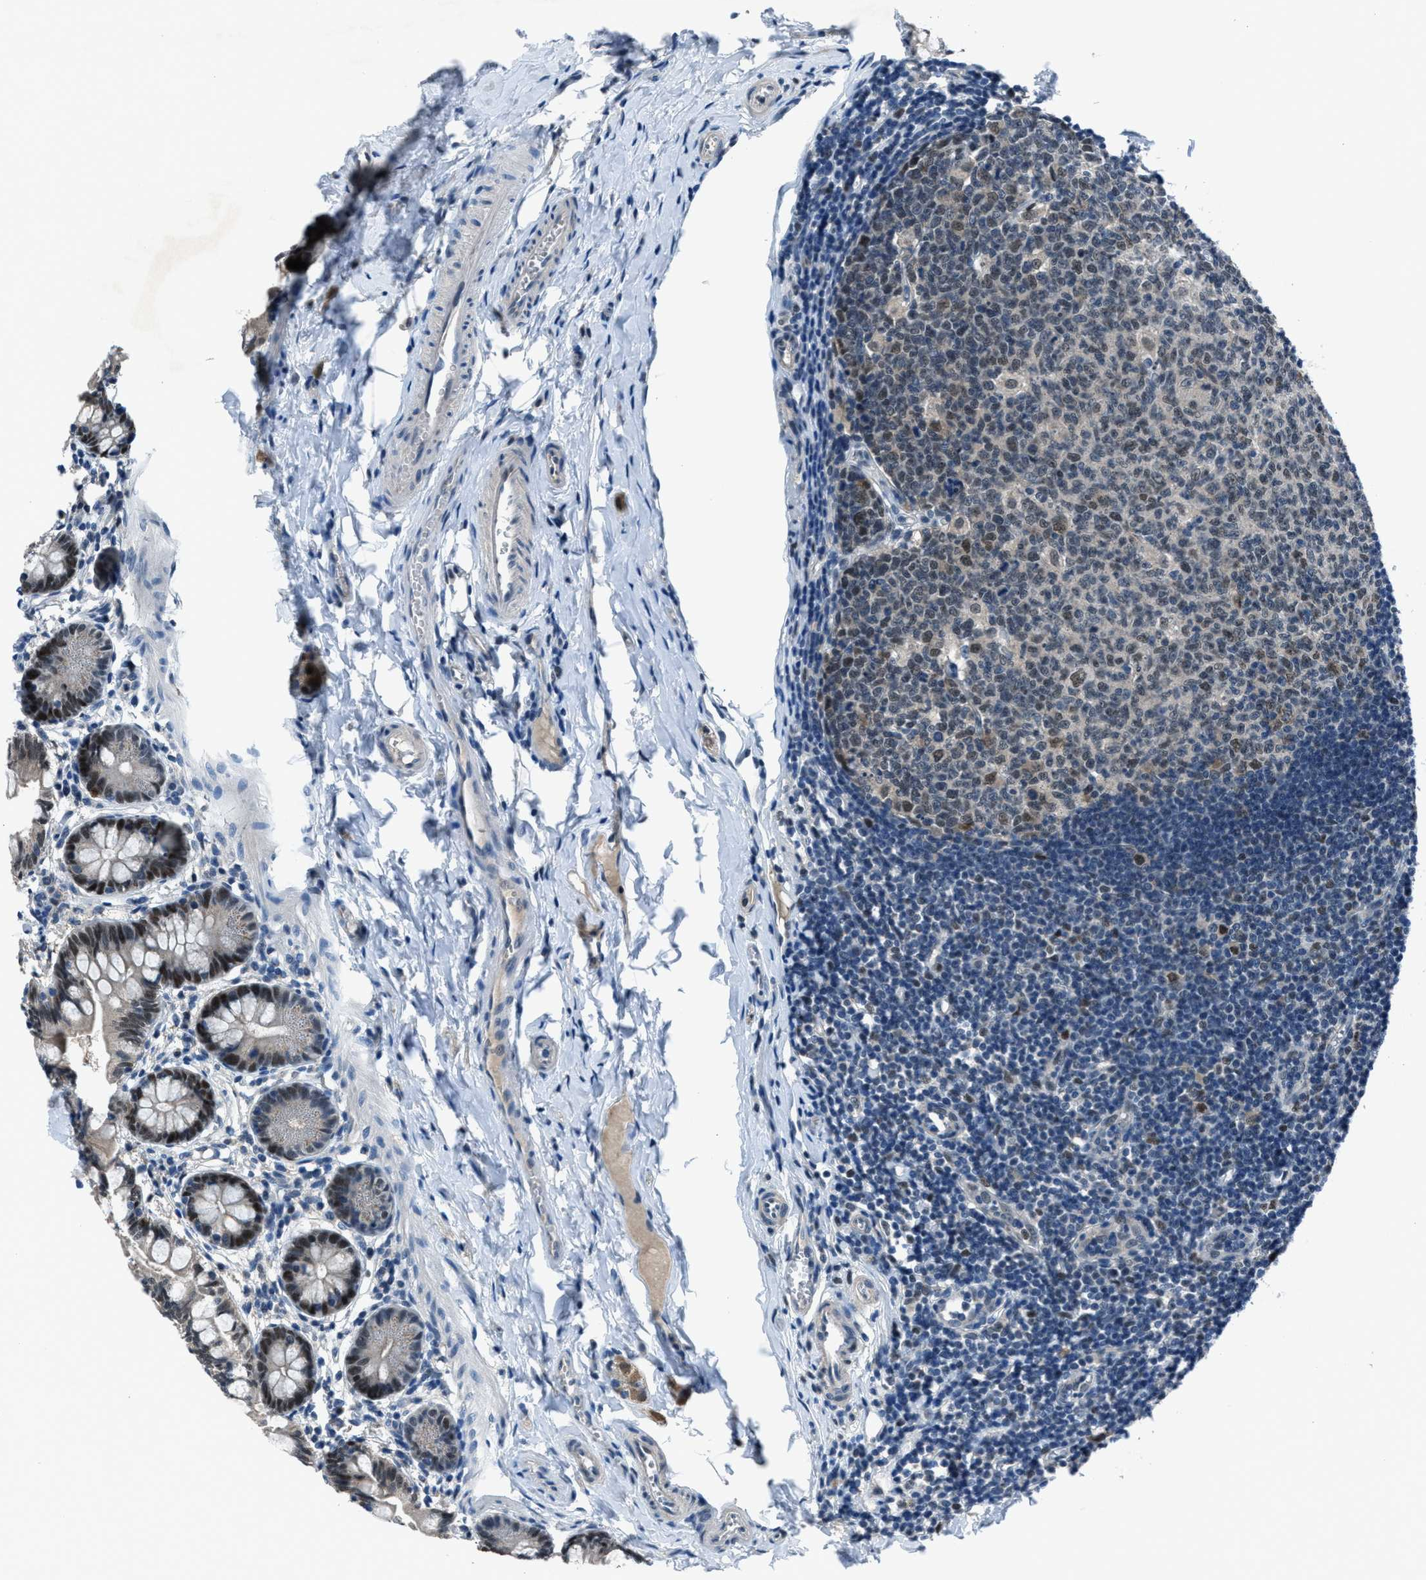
{"staining": {"intensity": "strong", "quantity": ">75%", "location": "nuclear"}, "tissue": "small intestine", "cell_type": "Glandular cells", "image_type": "normal", "snomed": [{"axis": "morphology", "description": "Normal tissue, NOS"}, {"axis": "topography", "description": "Small intestine"}], "caption": "Glandular cells reveal high levels of strong nuclear staining in about >75% of cells in benign human small intestine. The protein is shown in brown color, while the nuclei are stained blue.", "gene": "DUSP19", "patient": {"sex": "male", "age": 7}}